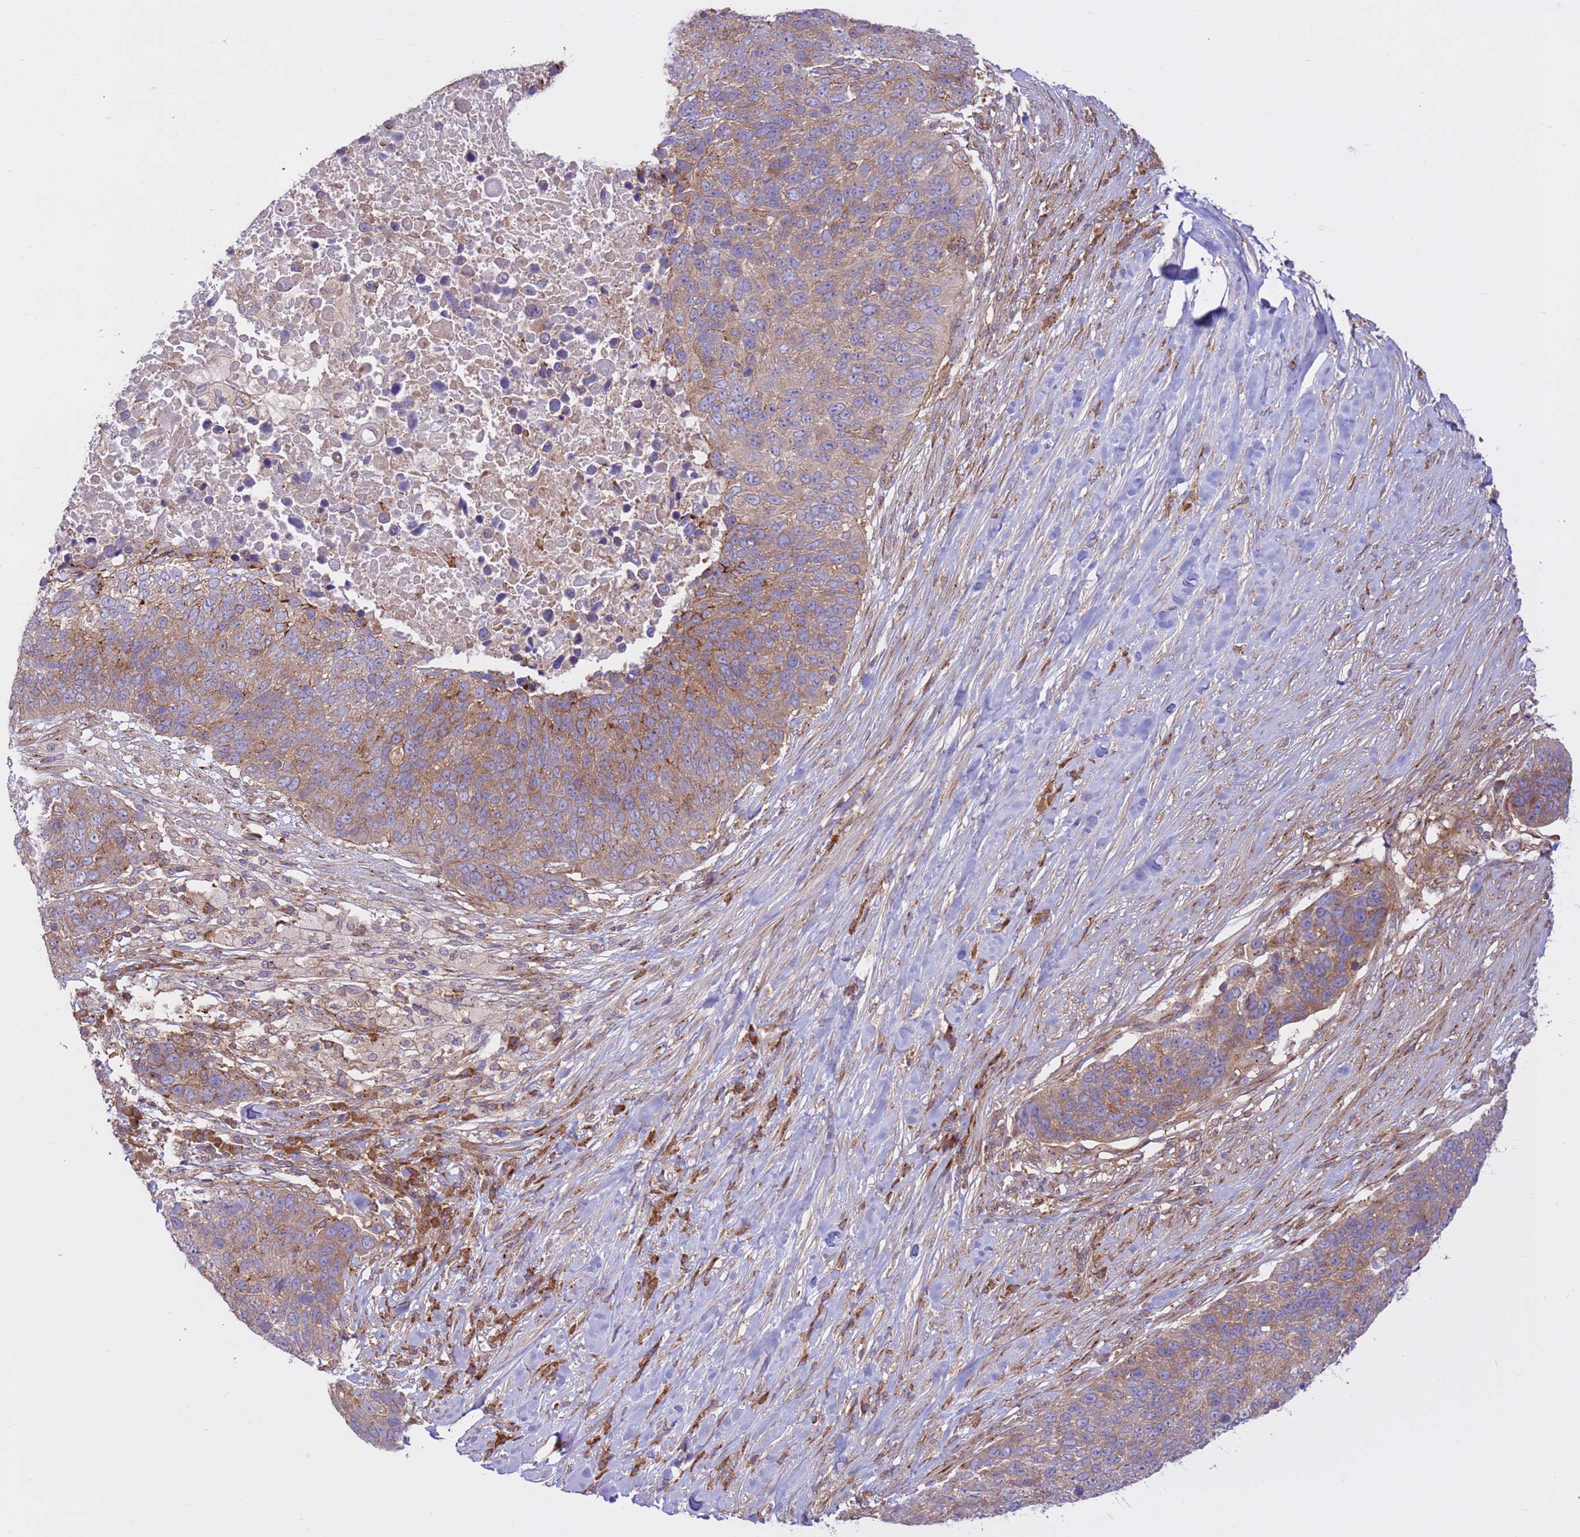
{"staining": {"intensity": "moderate", "quantity": ">75%", "location": "cytoplasmic/membranous"}, "tissue": "lung cancer", "cell_type": "Tumor cells", "image_type": "cancer", "snomed": [{"axis": "morphology", "description": "Normal tissue, NOS"}, {"axis": "morphology", "description": "Squamous cell carcinoma, NOS"}, {"axis": "topography", "description": "Lymph node"}, {"axis": "topography", "description": "Lung"}], "caption": "IHC micrograph of squamous cell carcinoma (lung) stained for a protein (brown), which reveals medium levels of moderate cytoplasmic/membranous staining in about >75% of tumor cells.", "gene": "DDX19B", "patient": {"sex": "male", "age": 66}}